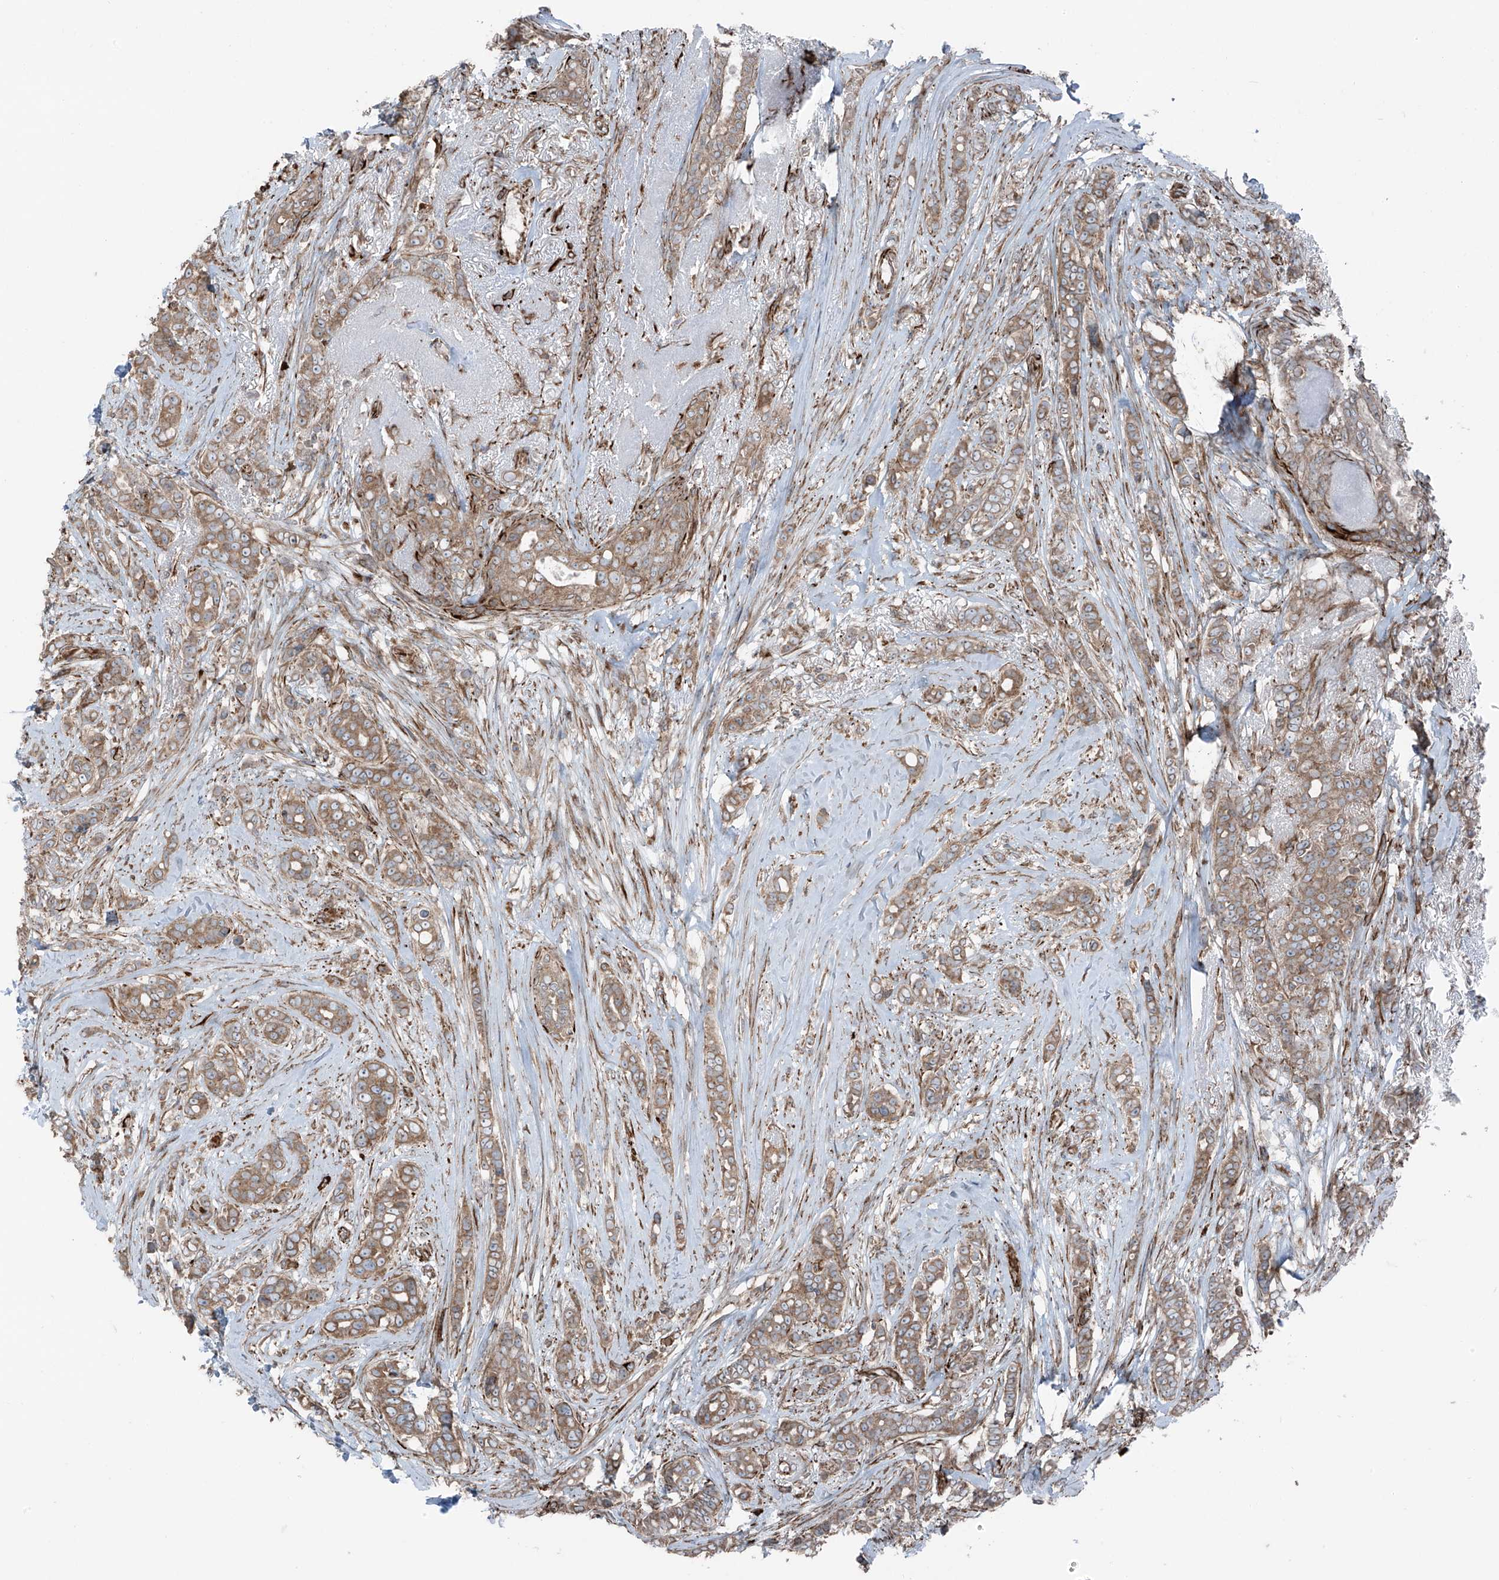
{"staining": {"intensity": "moderate", "quantity": ">75%", "location": "cytoplasmic/membranous"}, "tissue": "breast cancer", "cell_type": "Tumor cells", "image_type": "cancer", "snomed": [{"axis": "morphology", "description": "Lobular carcinoma"}, {"axis": "topography", "description": "Breast"}], "caption": "There is medium levels of moderate cytoplasmic/membranous positivity in tumor cells of breast cancer (lobular carcinoma), as demonstrated by immunohistochemical staining (brown color).", "gene": "ERLEC1", "patient": {"sex": "female", "age": 51}}